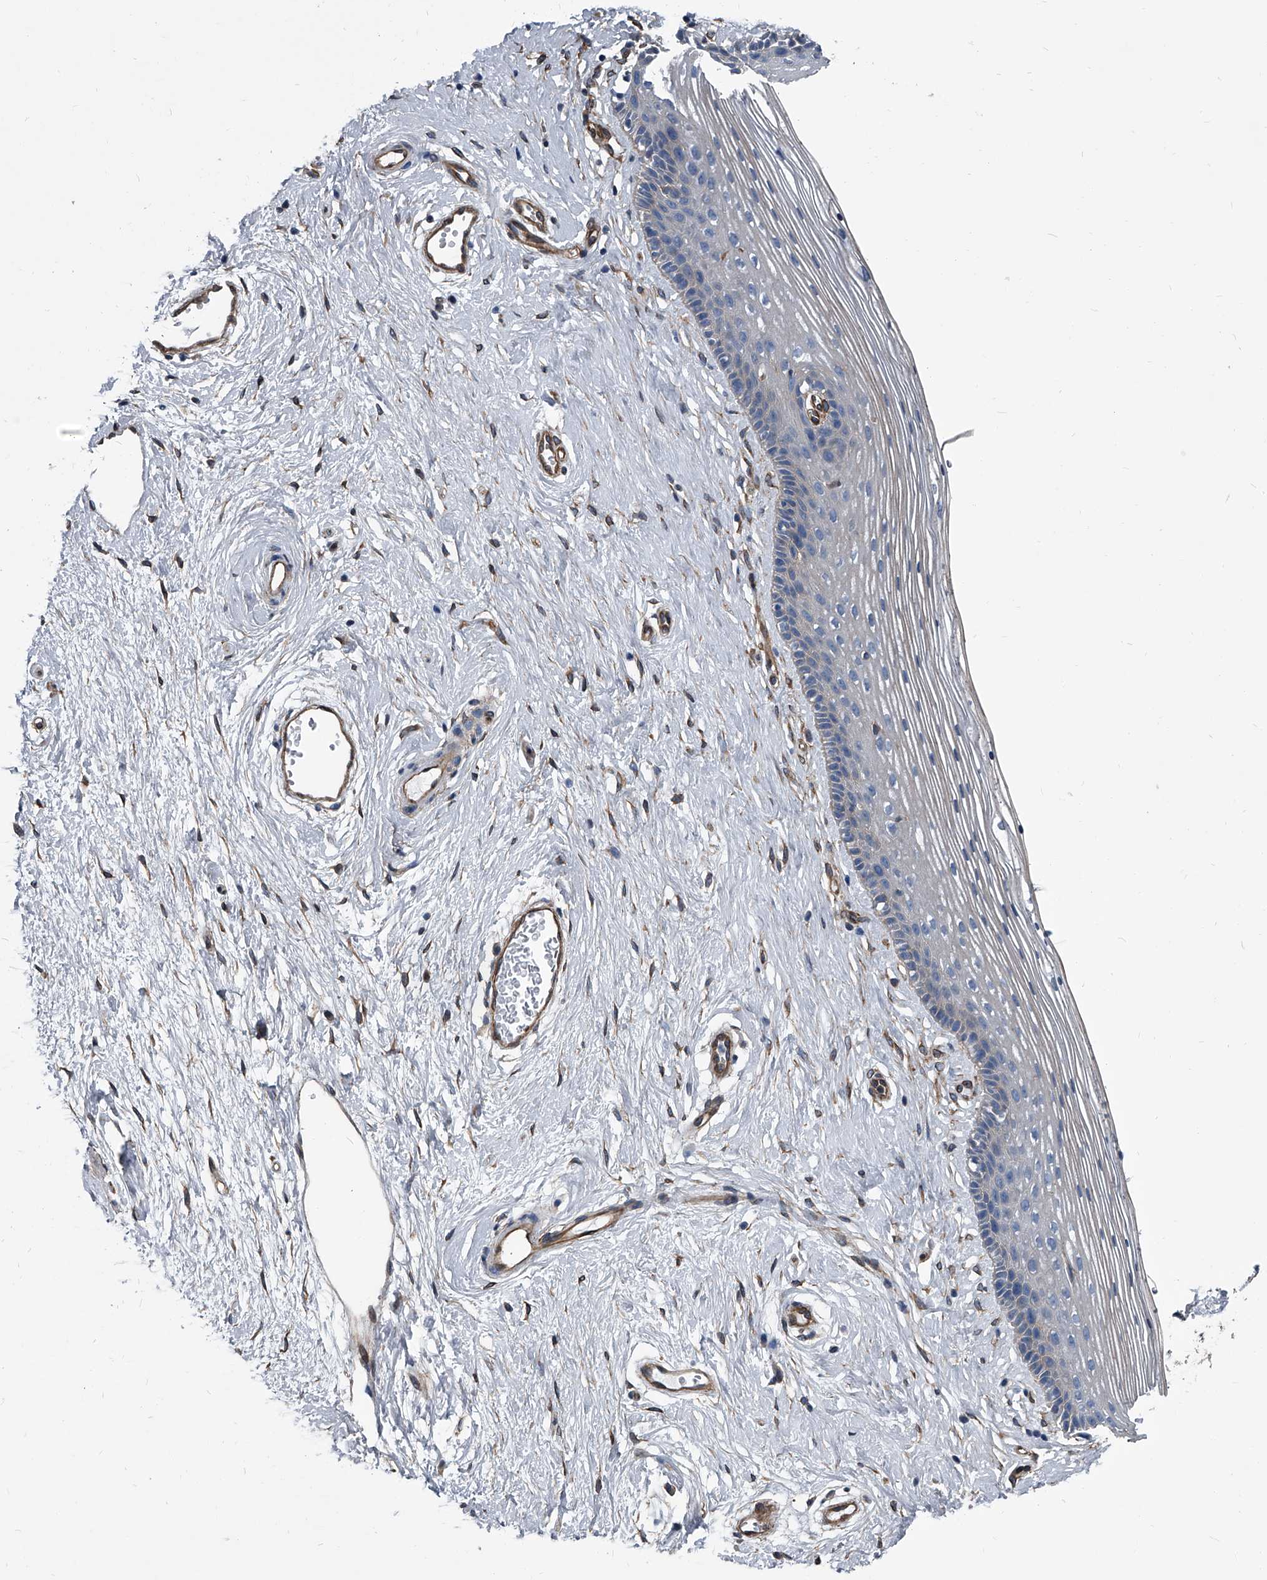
{"staining": {"intensity": "negative", "quantity": "none", "location": "none"}, "tissue": "vagina", "cell_type": "Squamous epithelial cells", "image_type": "normal", "snomed": [{"axis": "morphology", "description": "Normal tissue, NOS"}, {"axis": "topography", "description": "Vagina"}], "caption": "DAB immunohistochemical staining of normal vagina shows no significant positivity in squamous epithelial cells.", "gene": "PLEC", "patient": {"sex": "female", "age": 46}}